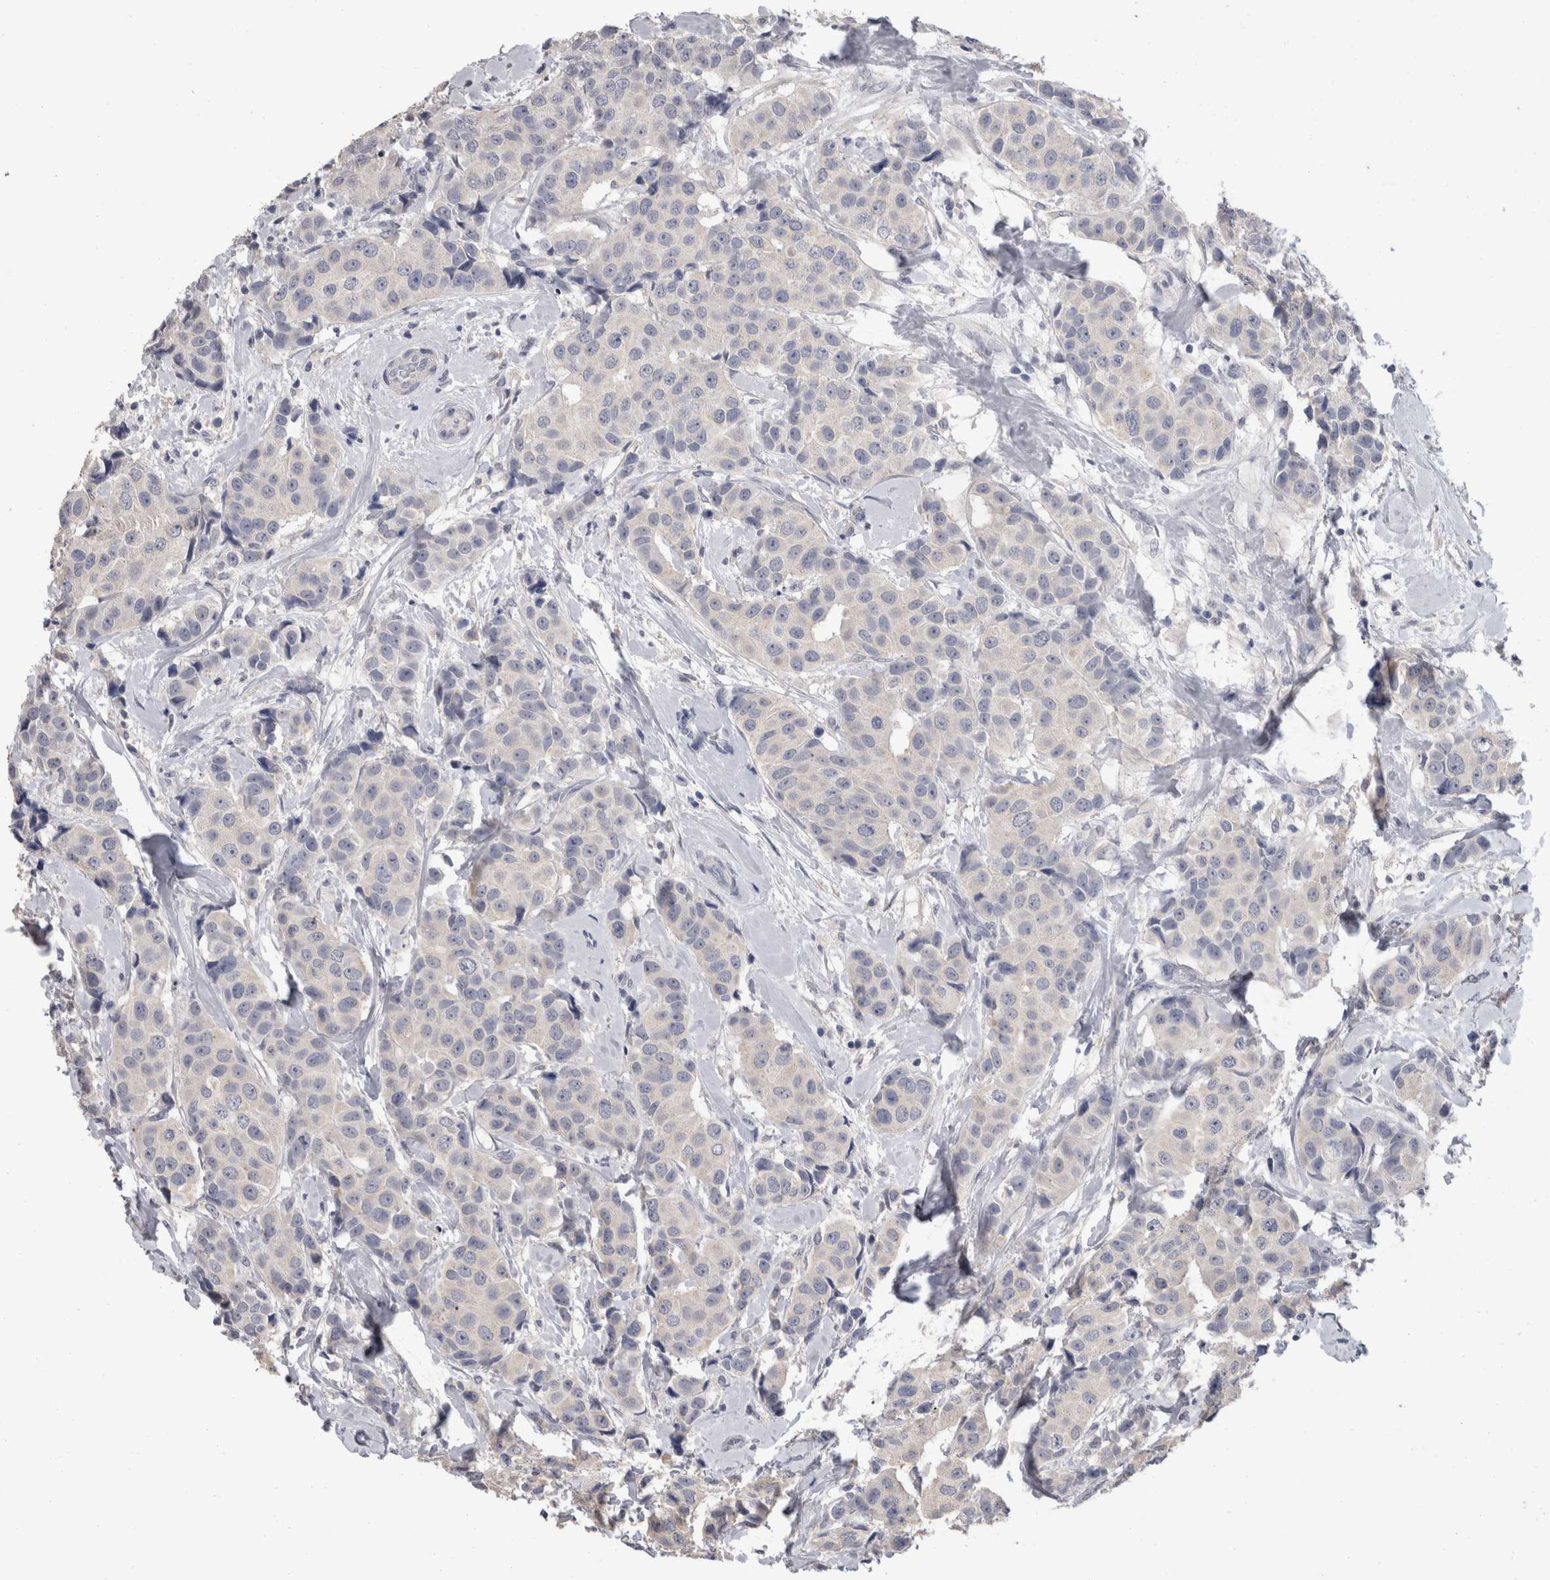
{"staining": {"intensity": "negative", "quantity": "none", "location": "none"}, "tissue": "breast cancer", "cell_type": "Tumor cells", "image_type": "cancer", "snomed": [{"axis": "morphology", "description": "Normal tissue, NOS"}, {"axis": "morphology", "description": "Duct carcinoma"}, {"axis": "topography", "description": "Breast"}], "caption": "An immunohistochemistry micrograph of breast intraductal carcinoma is shown. There is no staining in tumor cells of breast intraductal carcinoma. (DAB (3,3'-diaminobenzidine) immunohistochemistry visualized using brightfield microscopy, high magnification).", "gene": "FHOD3", "patient": {"sex": "female", "age": 39}}